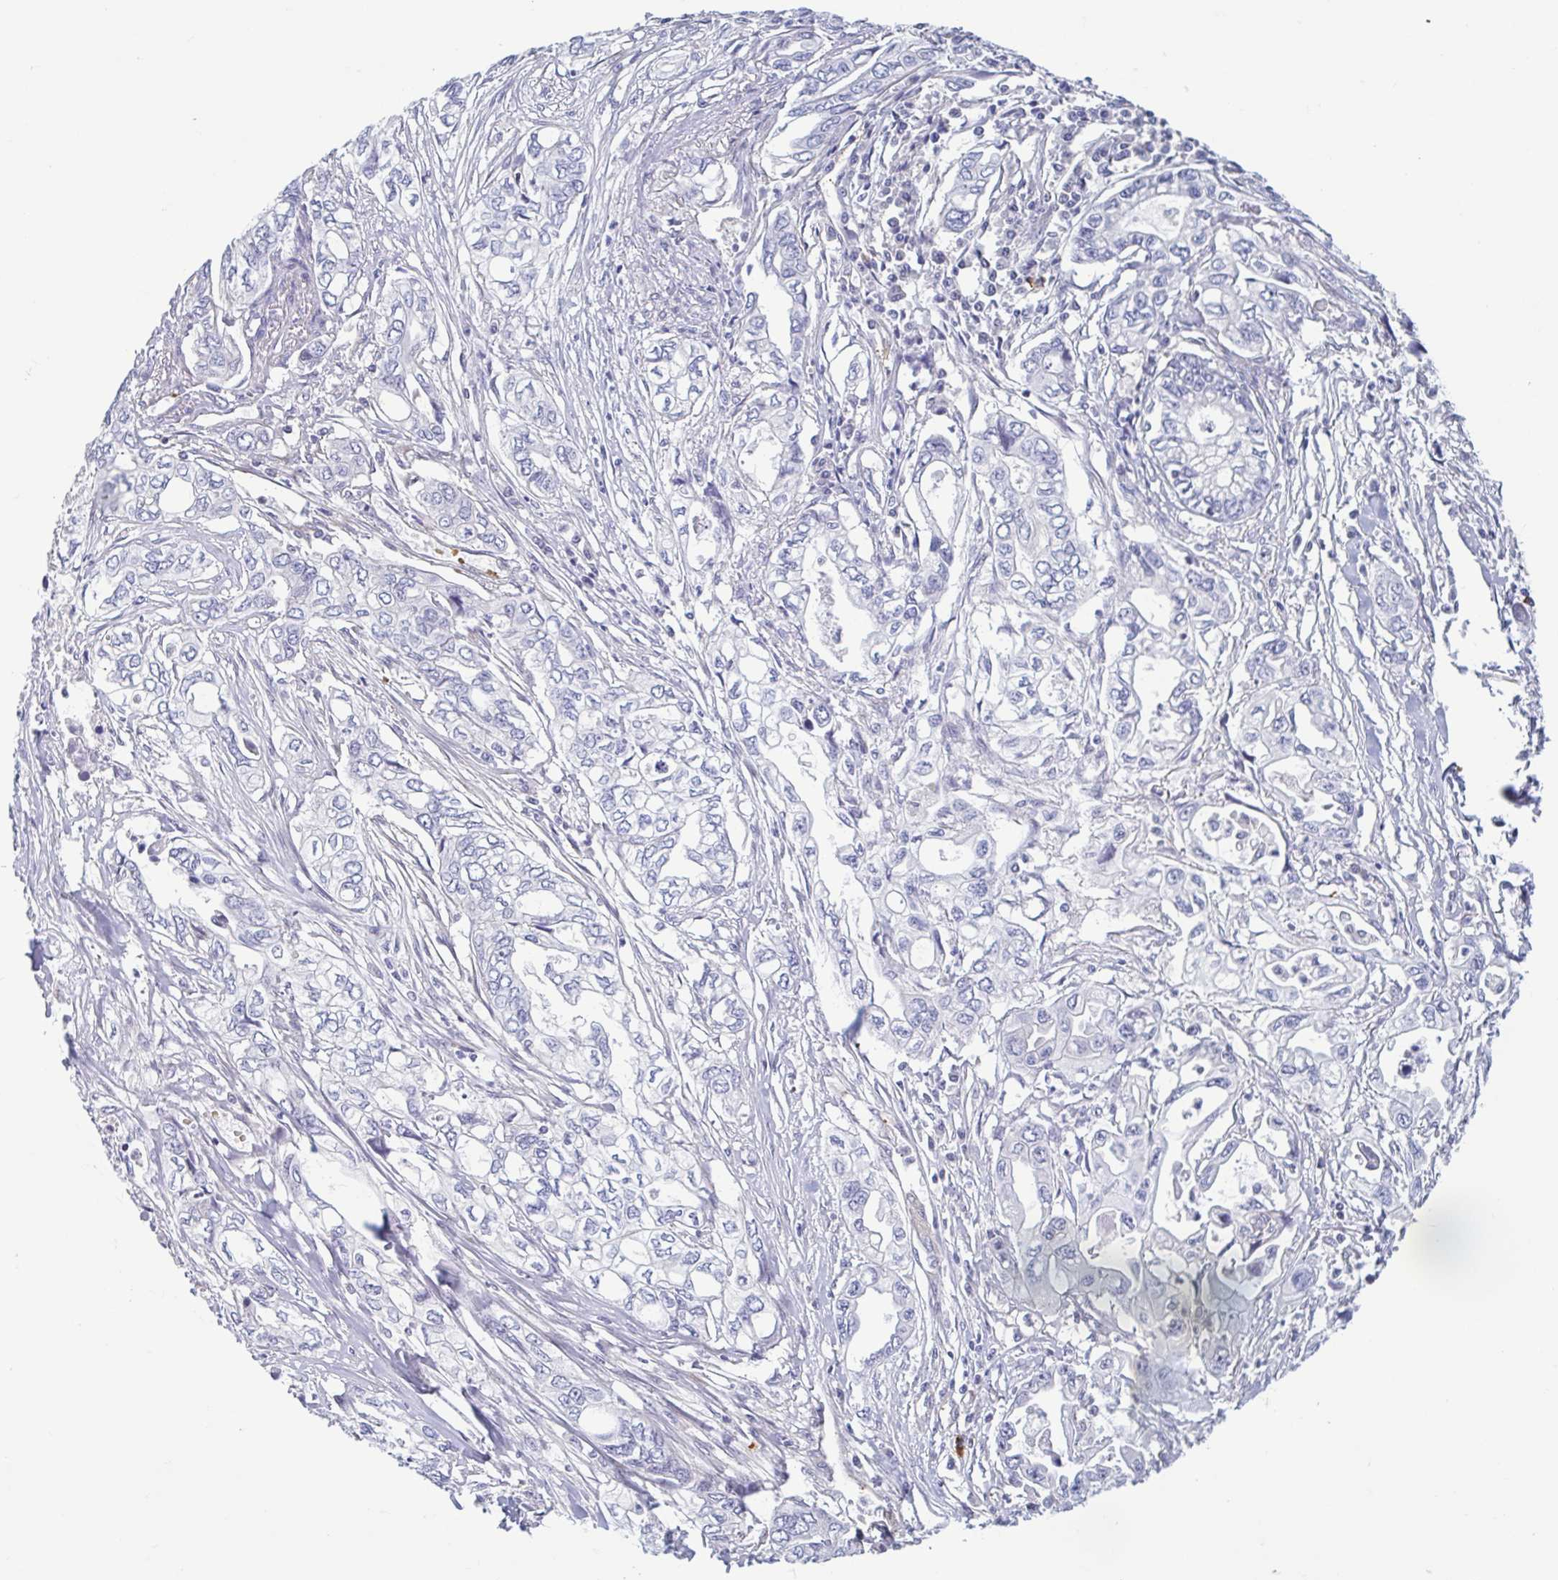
{"staining": {"intensity": "negative", "quantity": "none", "location": "none"}, "tissue": "pancreatic cancer", "cell_type": "Tumor cells", "image_type": "cancer", "snomed": [{"axis": "morphology", "description": "Adenocarcinoma, NOS"}, {"axis": "topography", "description": "Pancreas"}], "caption": "The immunohistochemistry (IHC) photomicrograph has no significant staining in tumor cells of pancreatic cancer tissue.", "gene": "LRRC38", "patient": {"sex": "male", "age": 68}}